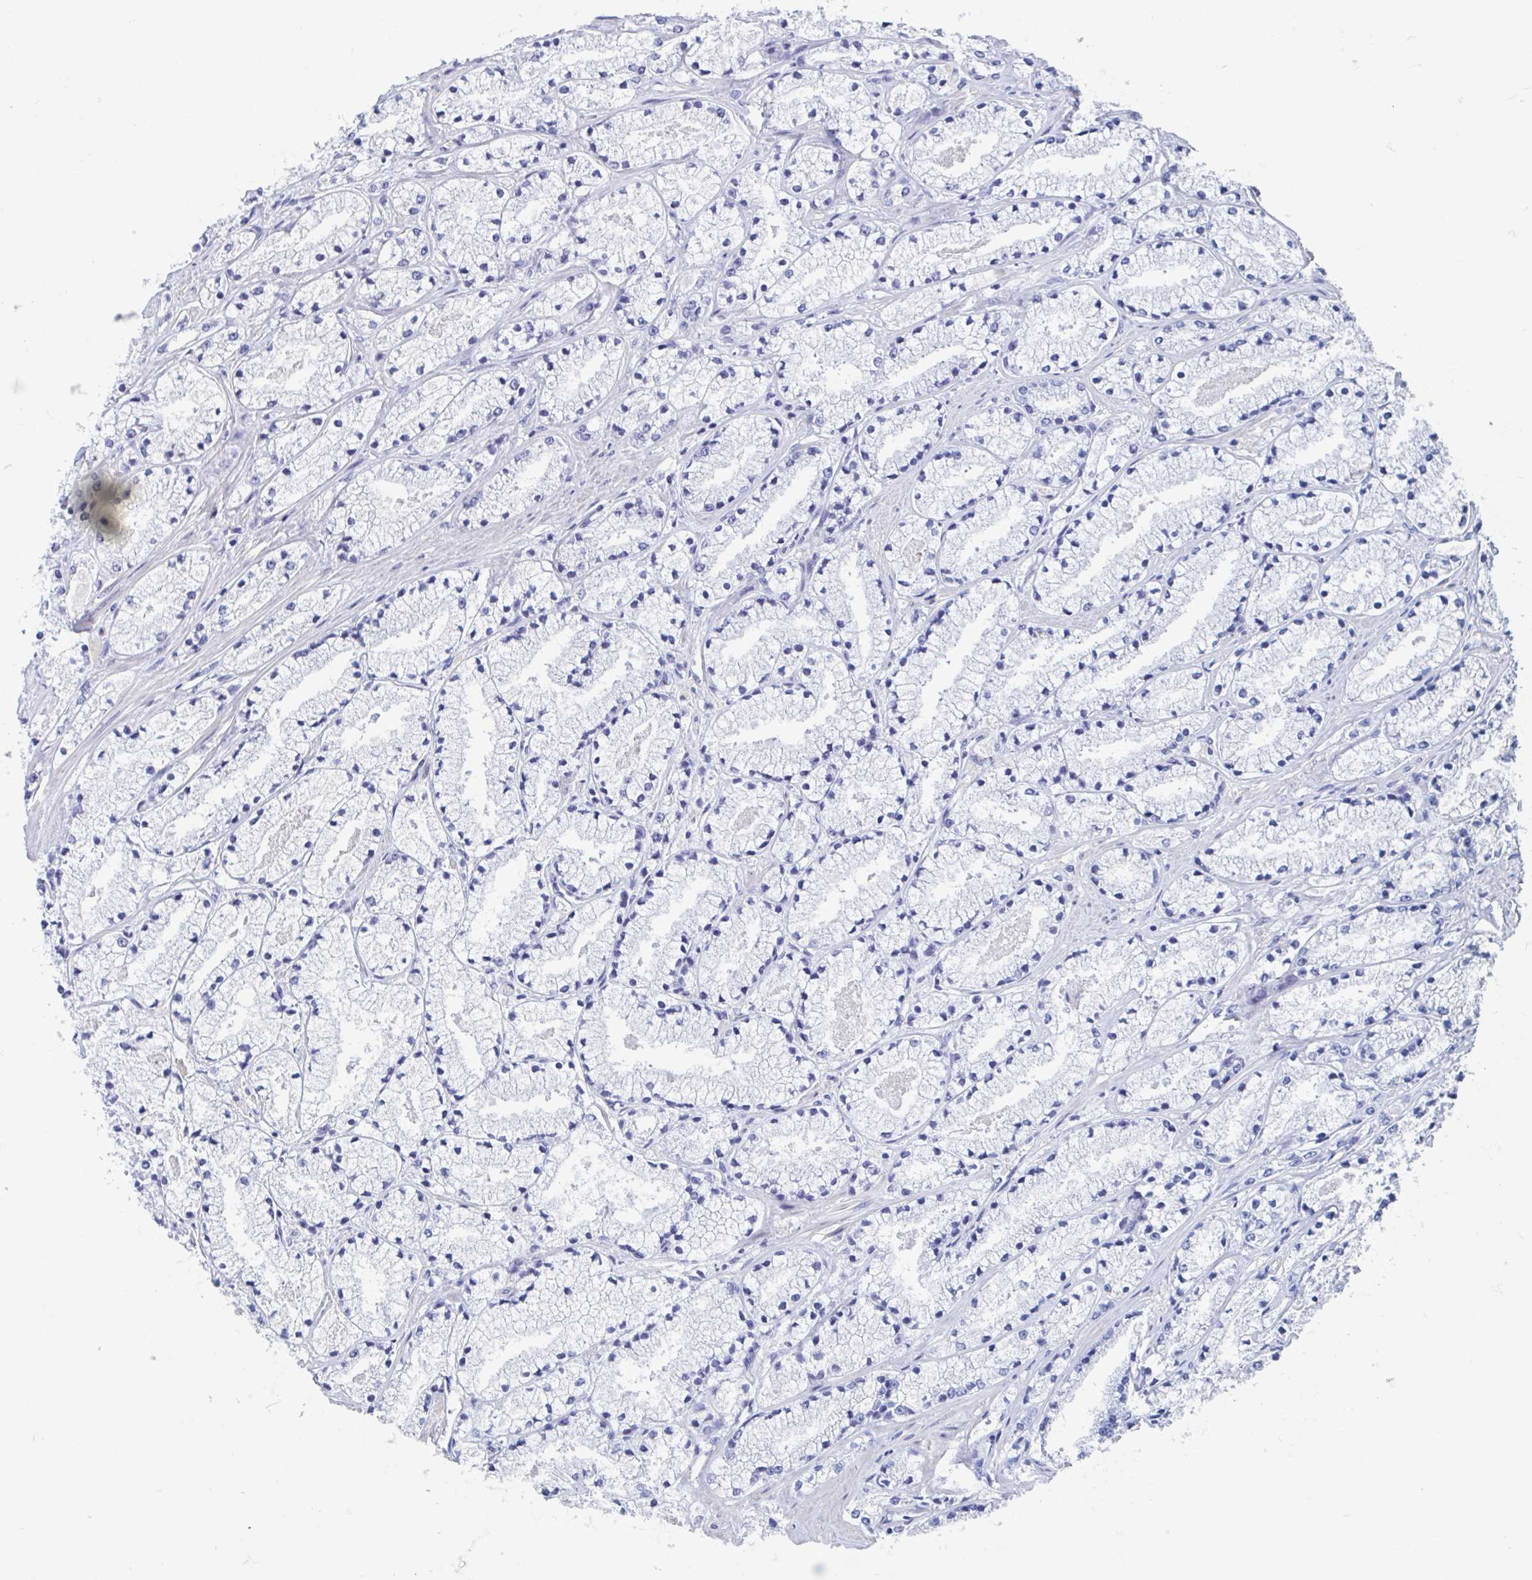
{"staining": {"intensity": "negative", "quantity": "none", "location": "none"}, "tissue": "prostate cancer", "cell_type": "Tumor cells", "image_type": "cancer", "snomed": [{"axis": "morphology", "description": "Adenocarcinoma, High grade"}, {"axis": "topography", "description": "Prostate"}], "caption": "High magnification brightfield microscopy of adenocarcinoma (high-grade) (prostate) stained with DAB (brown) and counterstained with hematoxylin (blue): tumor cells show no significant positivity. (IHC, brightfield microscopy, high magnification).", "gene": "SHCBP1L", "patient": {"sex": "male", "age": 63}}